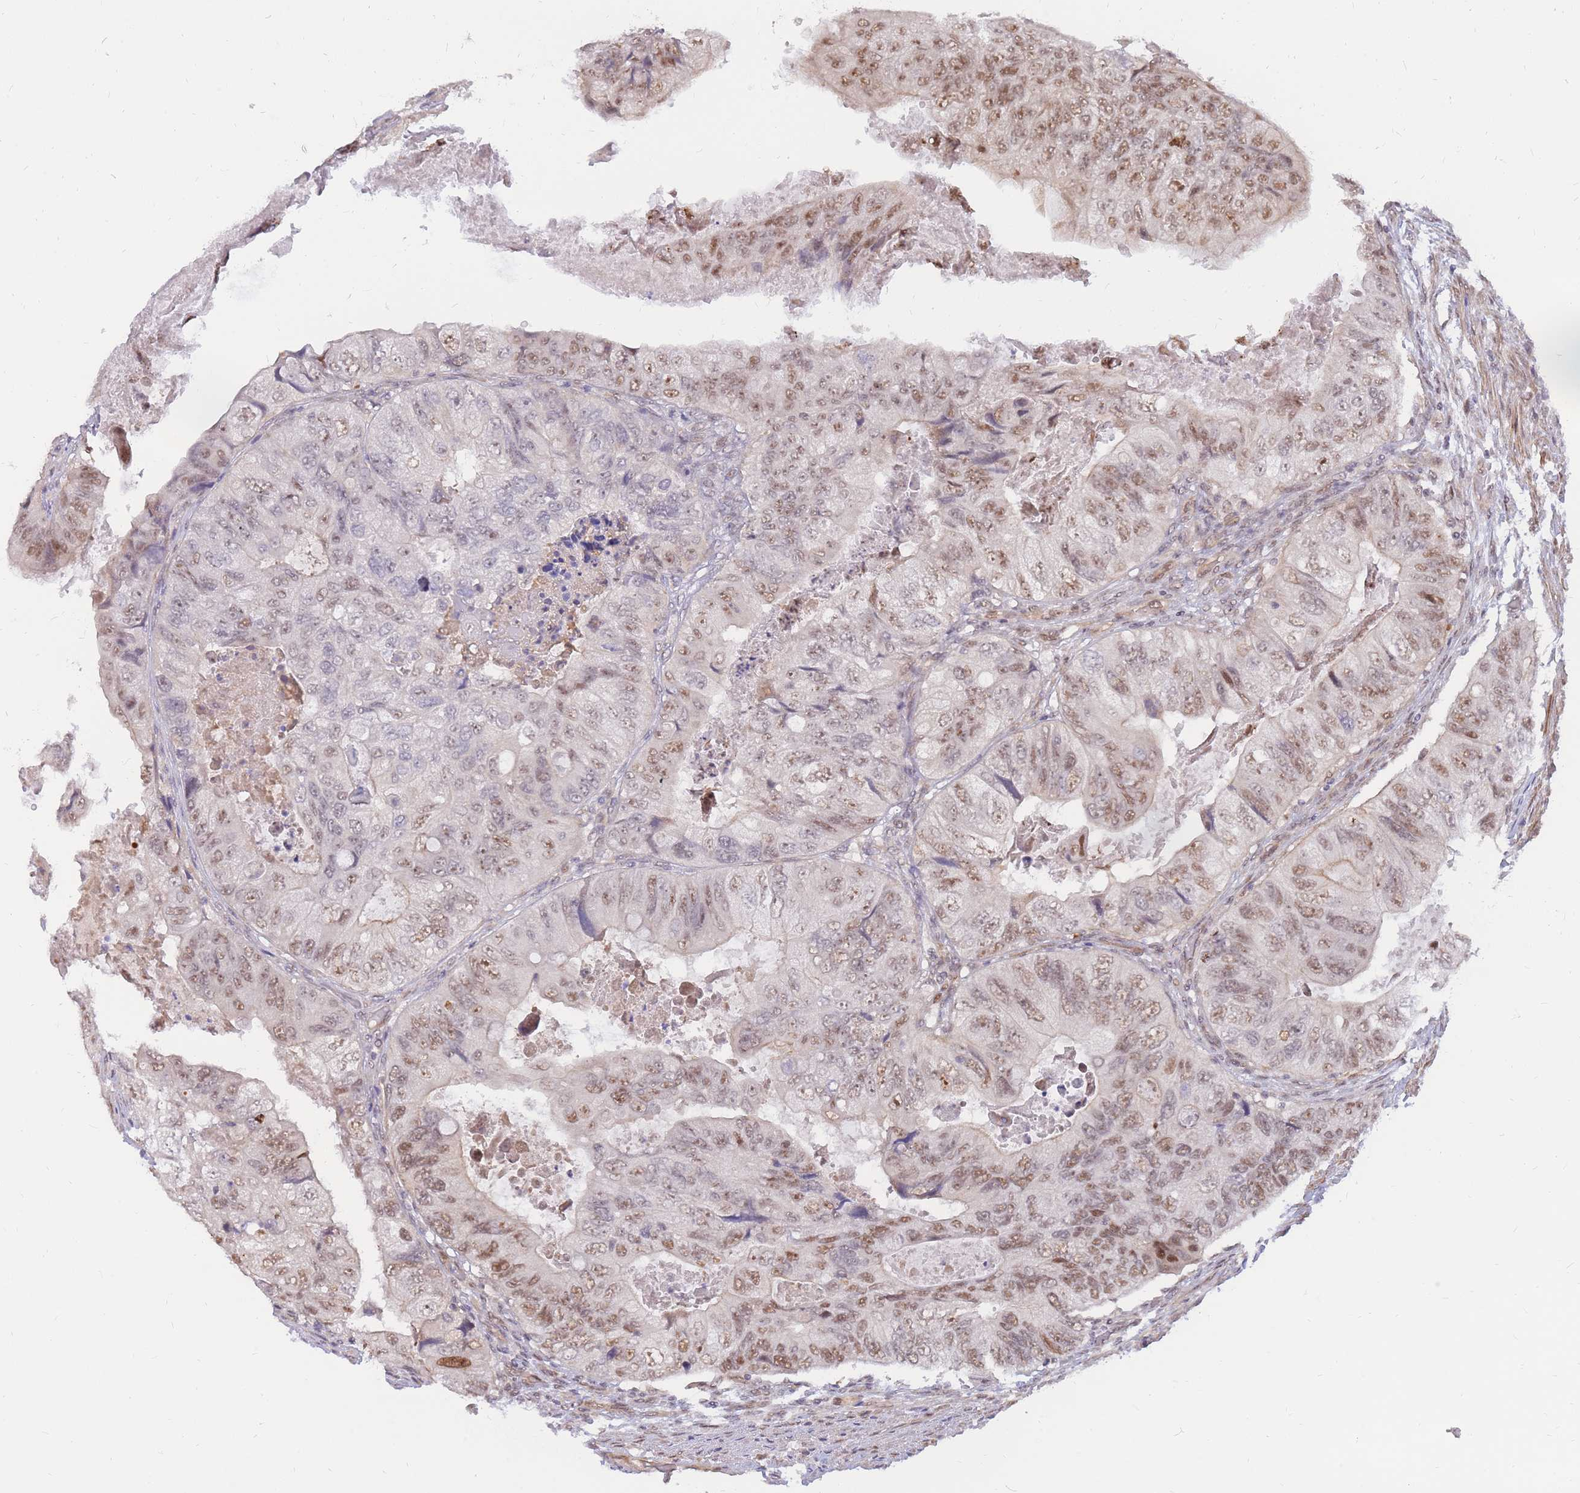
{"staining": {"intensity": "moderate", "quantity": ">75%", "location": "nuclear"}, "tissue": "colorectal cancer", "cell_type": "Tumor cells", "image_type": "cancer", "snomed": [{"axis": "morphology", "description": "Adenocarcinoma, NOS"}, {"axis": "topography", "description": "Rectum"}], "caption": "Brown immunohistochemical staining in colorectal cancer displays moderate nuclear positivity in about >75% of tumor cells. The protein is shown in brown color, while the nuclei are stained blue.", "gene": "ERICH6B", "patient": {"sex": "male", "age": 63}}